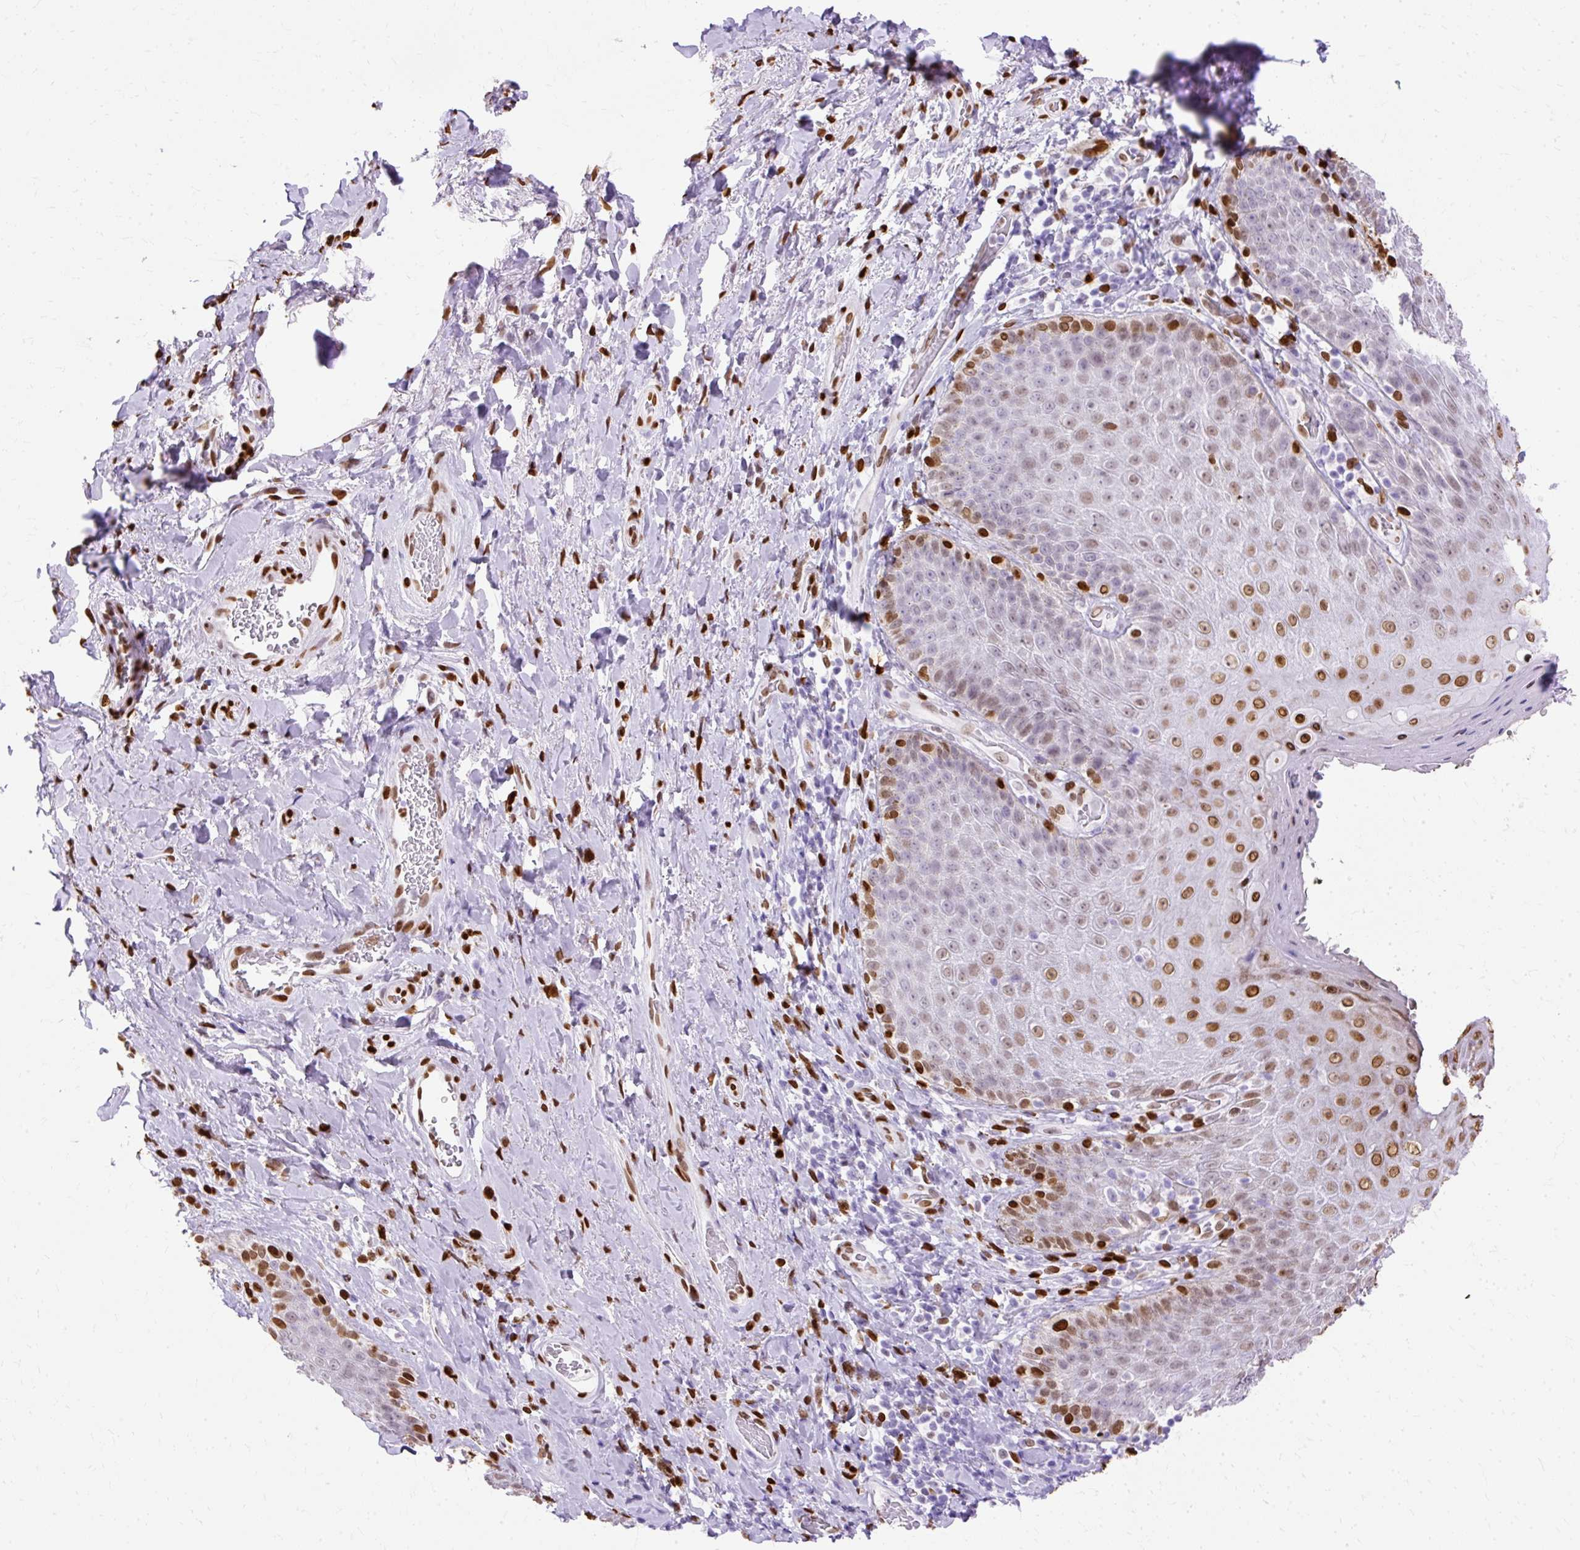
{"staining": {"intensity": "strong", "quantity": "25%-75%", "location": "nuclear"}, "tissue": "skin", "cell_type": "Epidermal cells", "image_type": "normal", "snomed": [{"axis": "morphology", "description": "Normal tissue, NOS"}, {"axis": "topography", "description": "Anal"}, {"axis": "topography", "description": "Peripheral nerve tissue"}], "caption": "Skin stained for a protein displays strong nuclear positivity in epidermal cells. The staining was performed using DAB, with brown indicating positive protein expression. Nuclei are stained blue with hematoxylin.", "gene": "TMEM184C", "patient": {"sex": "male", "age": 53}}